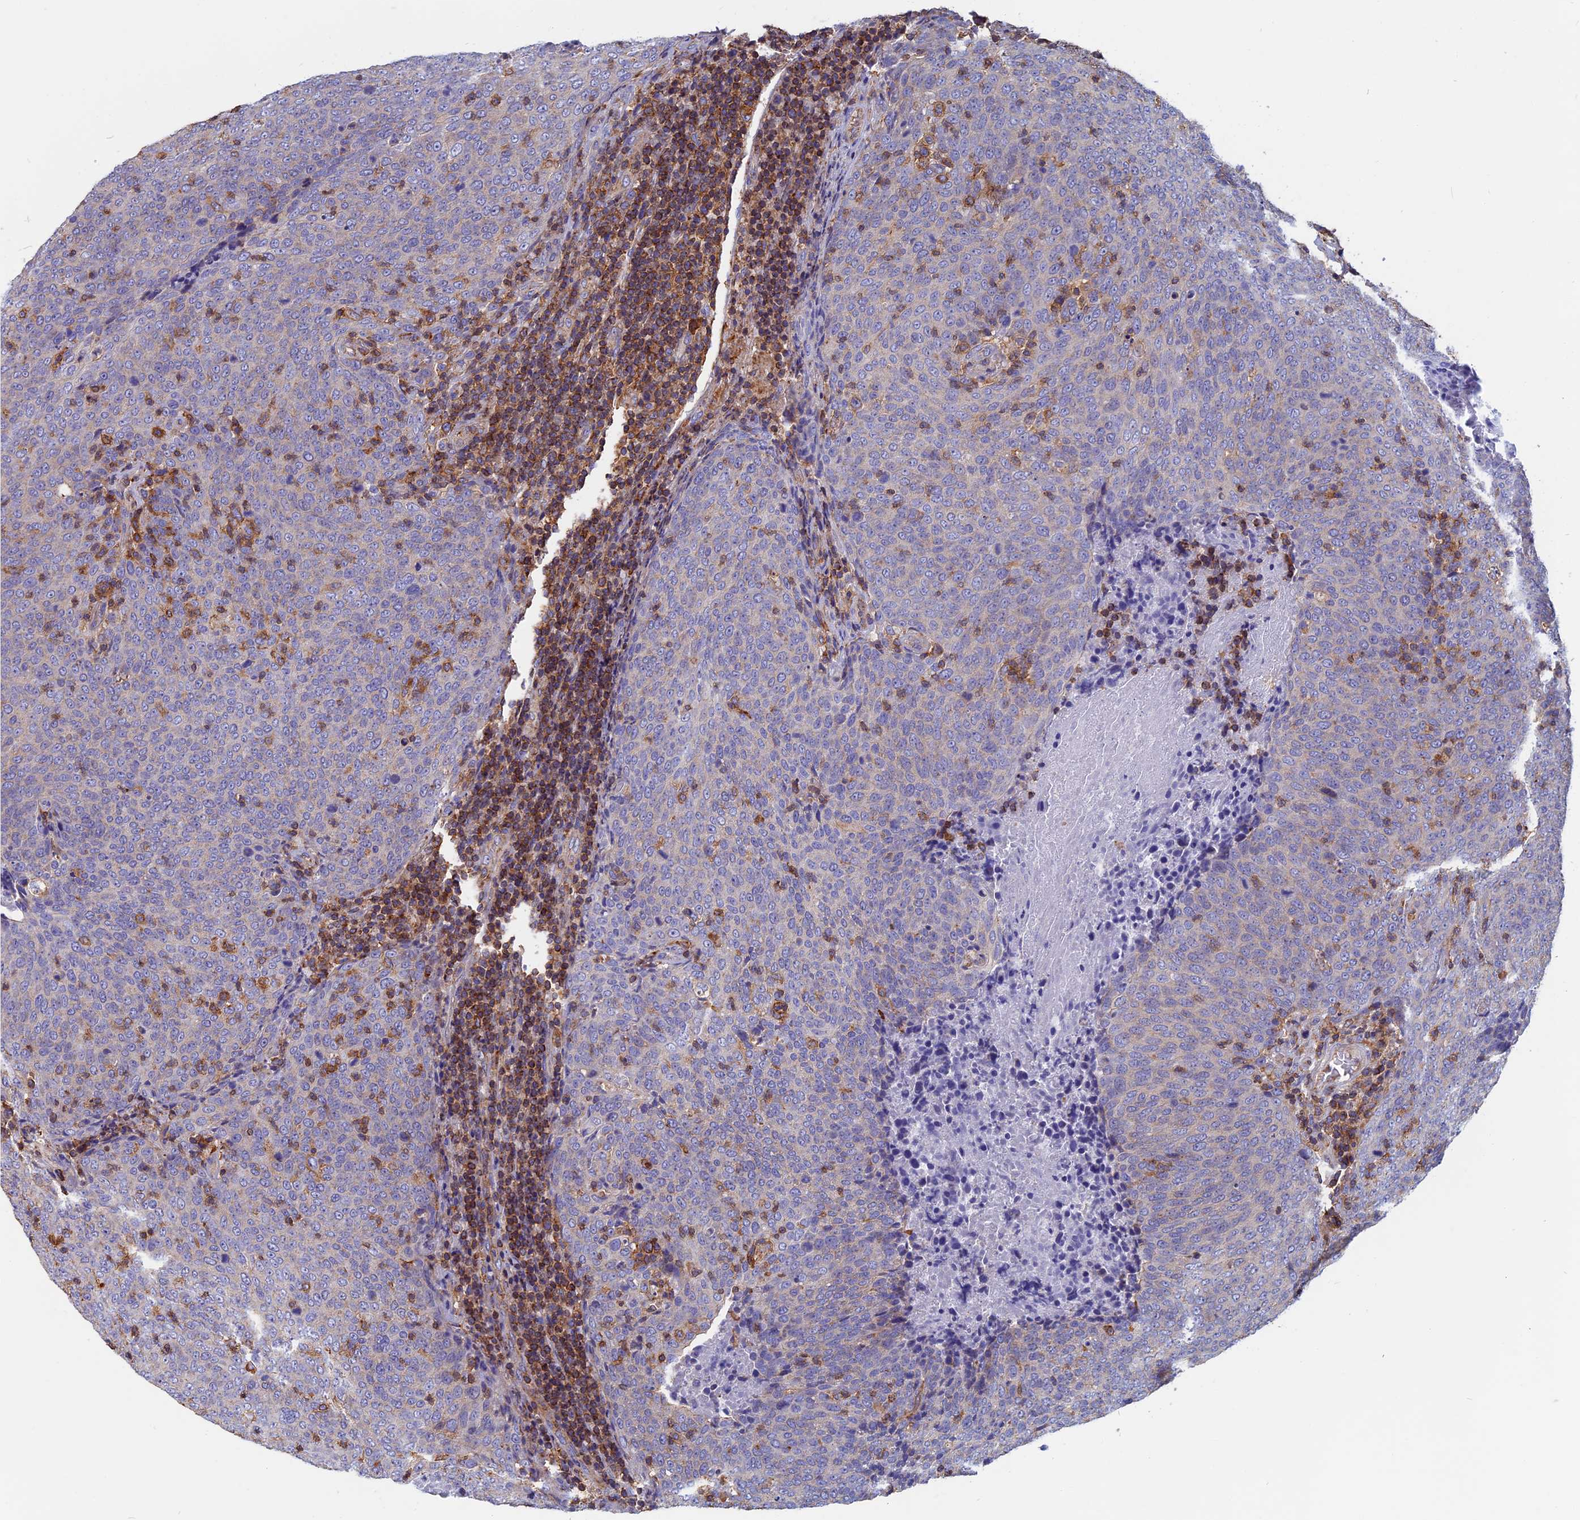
{"staining": {"intensity": "negative", "quantity": "none", "location": "none"}, "tissue": "head and neck cancer", "cell_type": "Tumor cells", "image_type": "cancer", "snomed": [{"axis": "morphology", "description": "Squamous cell carcinoma, NOS"}, {"axis": "morphology", "description": "Squamous cell carcinoma, metastatic, NOS"}, {"axis": "topography", "description": "Lymph node"}, {"axis": "topography", "description": "Head-Neck"}], "caption": "Tumor cells are negative for protein expression in human head and neck metastatic squamous cell carcinoma.", "gene": "HSD17B8", "patient": {"sex": "male", "age": 62}}